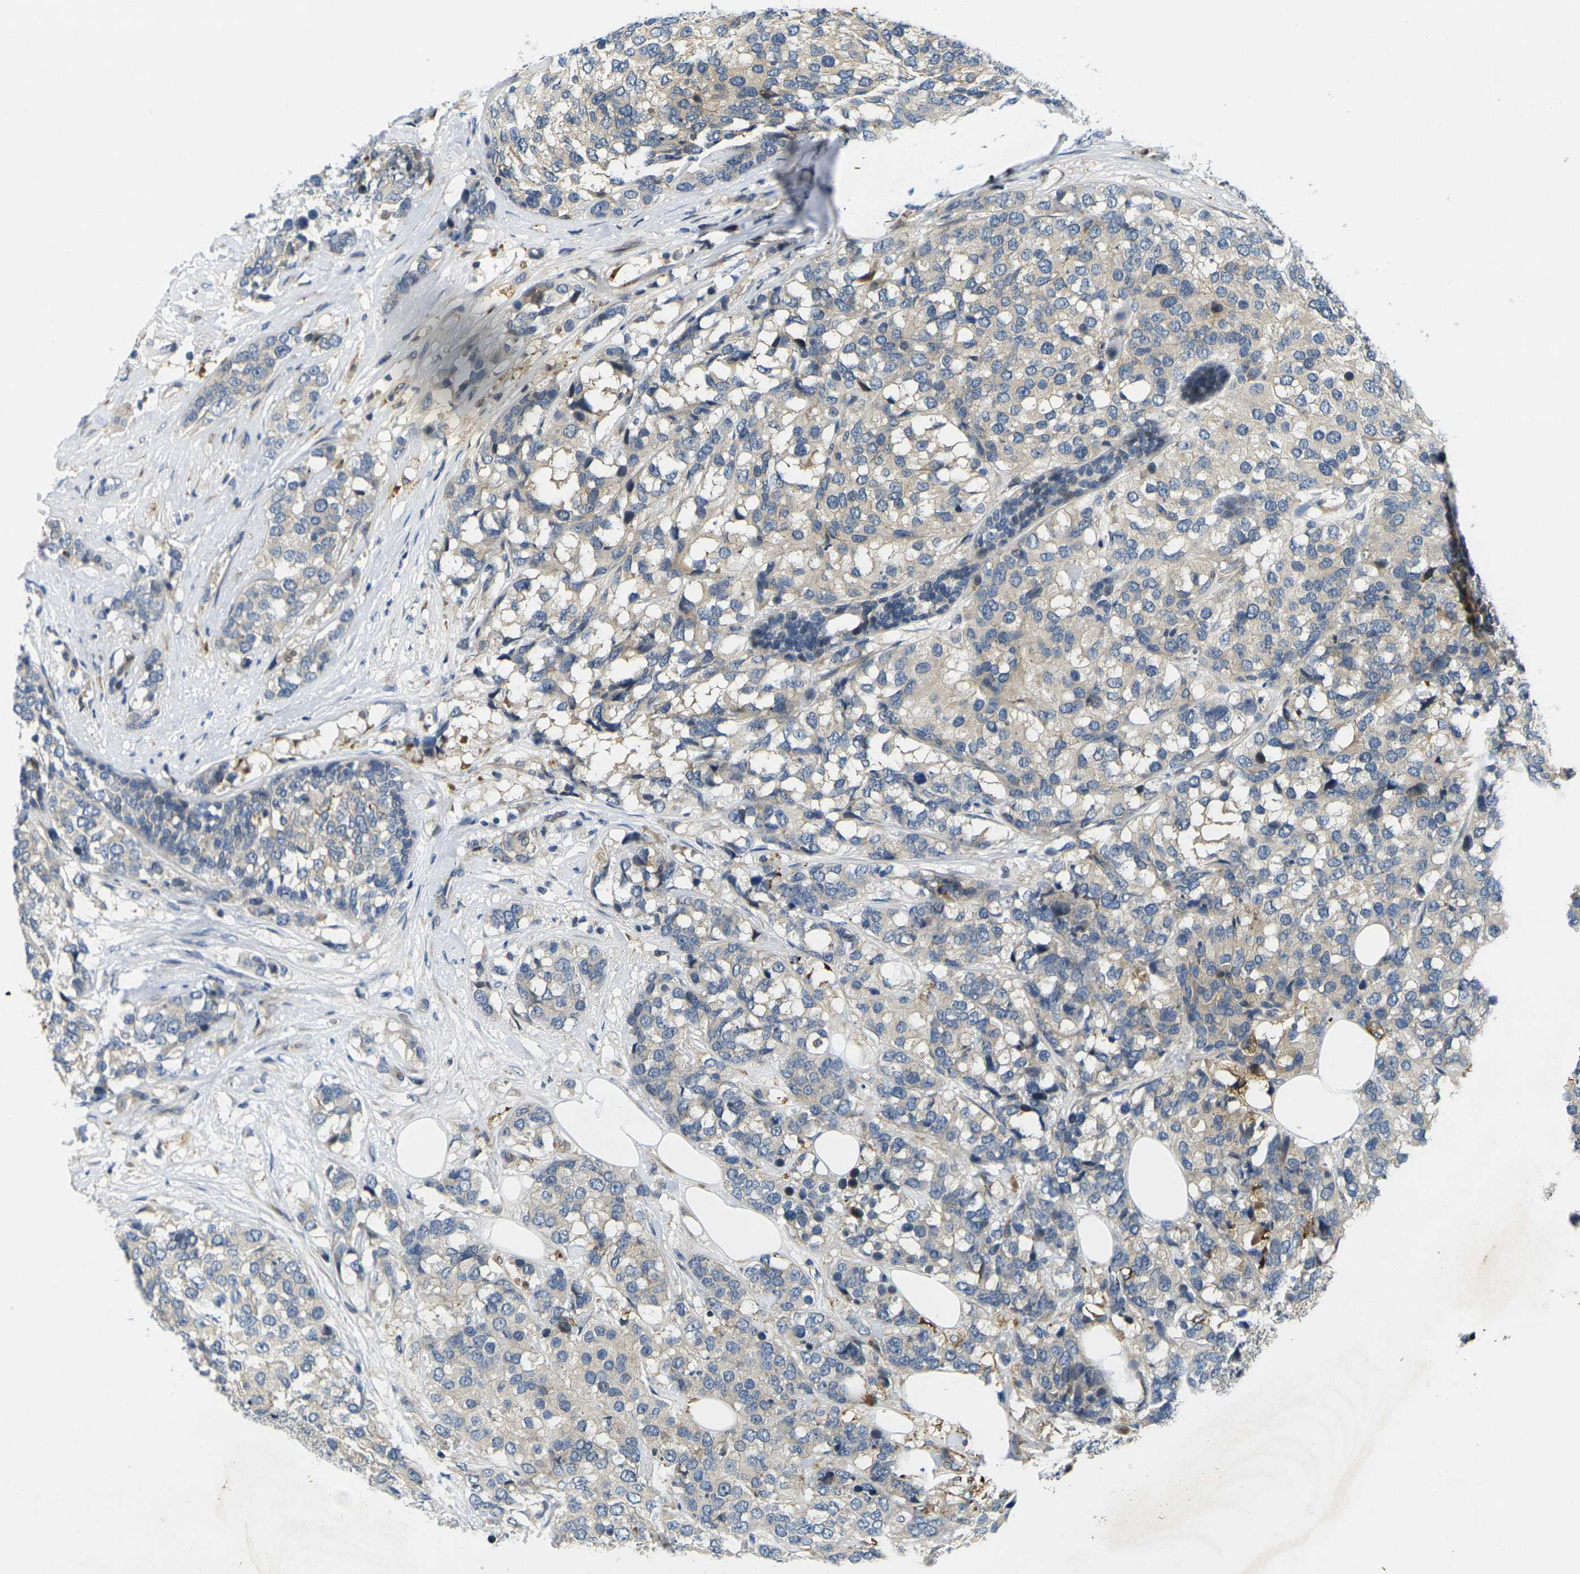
{"staining": {"intensity": "weak", "quantity": ">75%", "location": "cytoplasmic/membranous"}, "tissue": "breast cancer", "cell_type": "Tumor cells", "image_type": "cancer", "snomed": [{"axis": "morphology", "description": "Lobular carcinoma"}, {"axis": "topography", "description": "Breast"}], "caption": "Human breast lobular carcinoma stained for a protein (brown) displays weak cytoplasmic/membranous positive positivity in approximately >75% of tumor cells.", "gene": "ROBO2", "patient": {"sex": "female", "age": 59}}